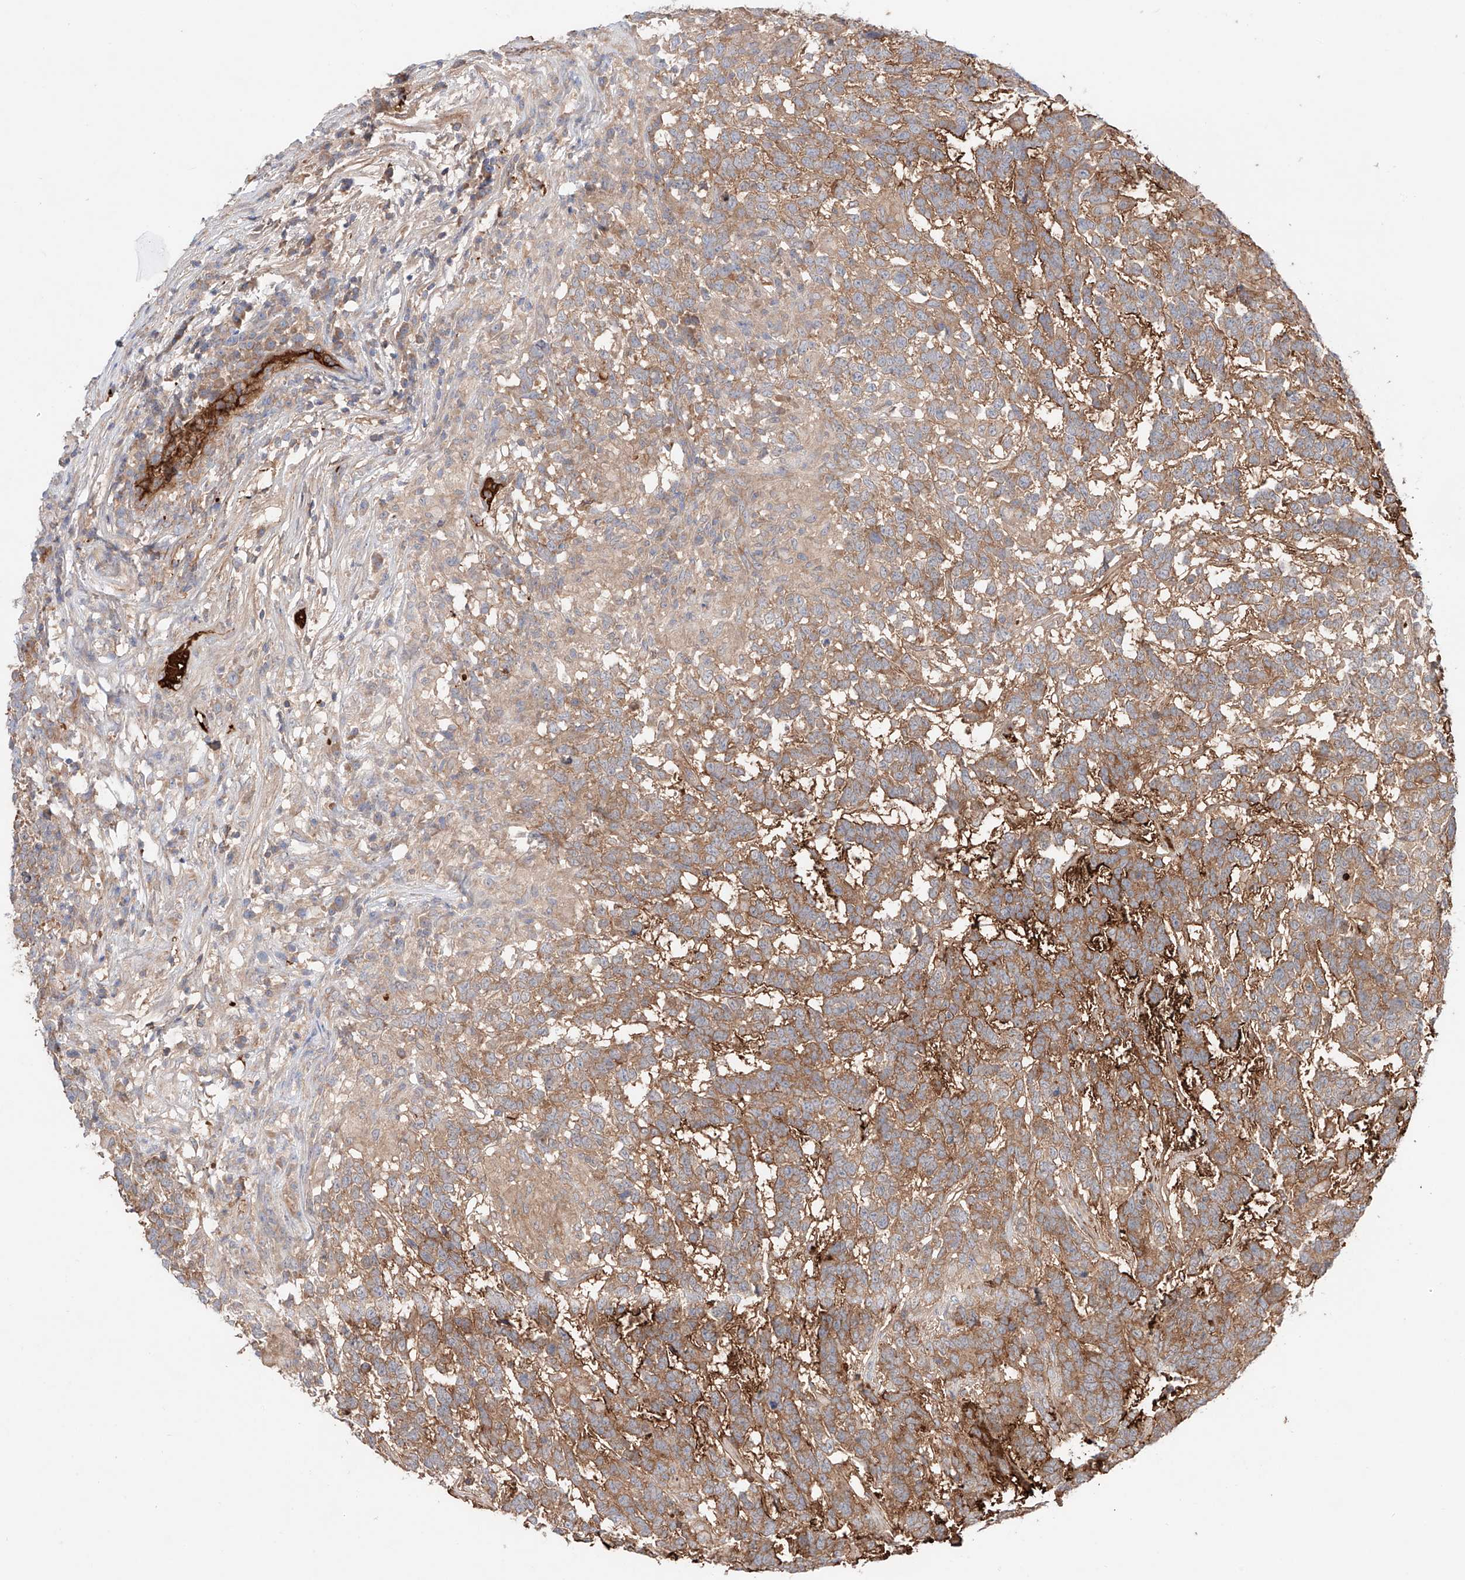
{"staining": {"intensity": "moderate", "quantity": ">75%", "location": "cytoplasmic/membranous"}, "tissue": "testis cancer", "cell_type": "Tumor cells", "image_type": "cancer", "snomed": [{"axis": "morphology", "description": "Carcinoma, Embryonal, NOS"}, {"axis": "topography", "description": "Testis"}], "caption": "Immunohistochemical staining of testis cancer exhibits medium levels of moderate cytoplasmic/membranous positivity in about >75% of tumor cells. (DAB IHC with brightfield microscopy, high magnification).", "gene": "PGGT1B", "patient": {"sex": "male", "age": 26}}